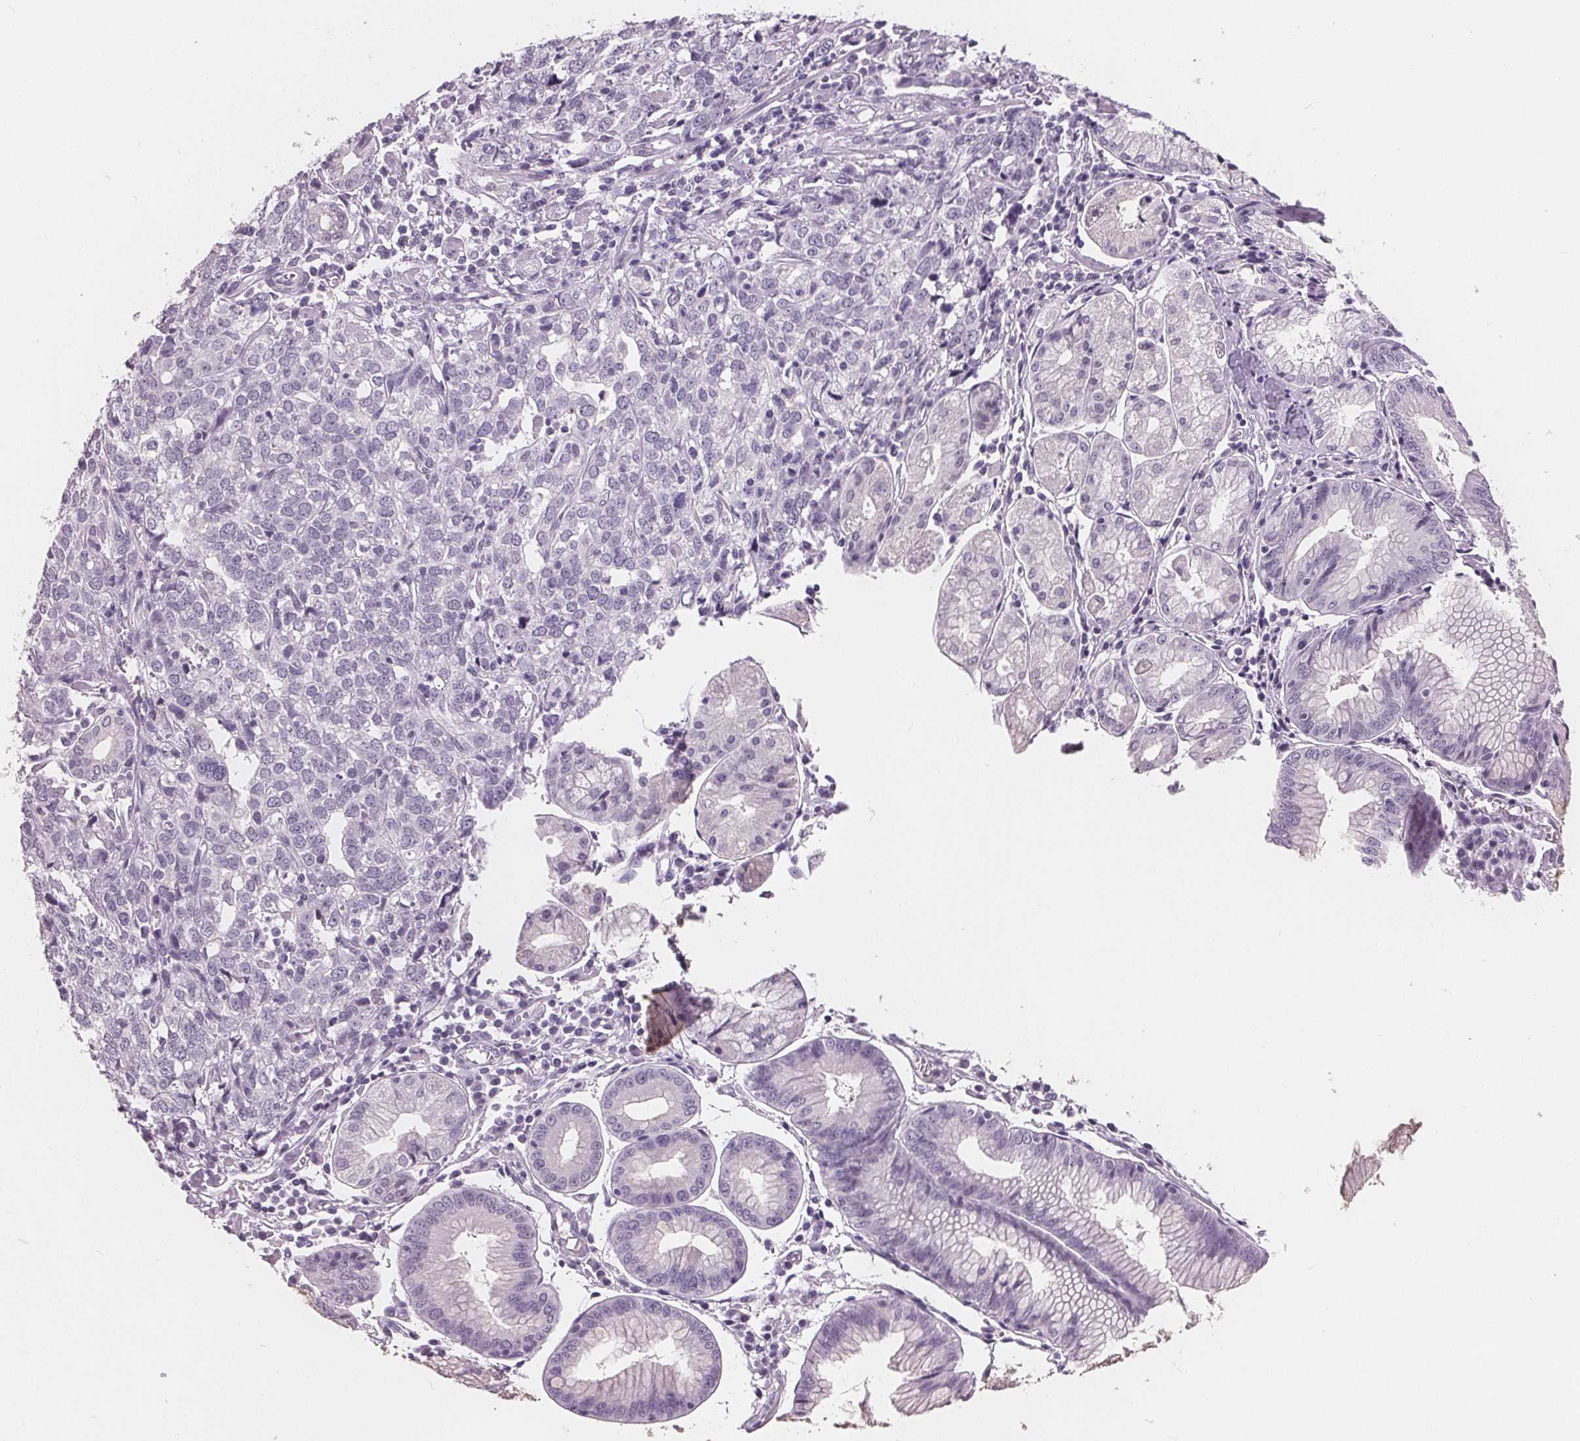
{"staining": {"intensity": "negative", "quantity": "none", "location": "none"}, "tissue": "stomach cancer", "cell_type": "Tumor cells", "image_type": "cancer", "snomed": [{"axis": "morphology", "description": "Adenocarcinoma, NOS"}, {"axis": "topography", "description": "Stomach, upper"}], "caption": "IHC of human stomach cancer reveals no staining in tumor cells.", "gene": "AMBP", "patient": {"sex": "male", "age": 81}}